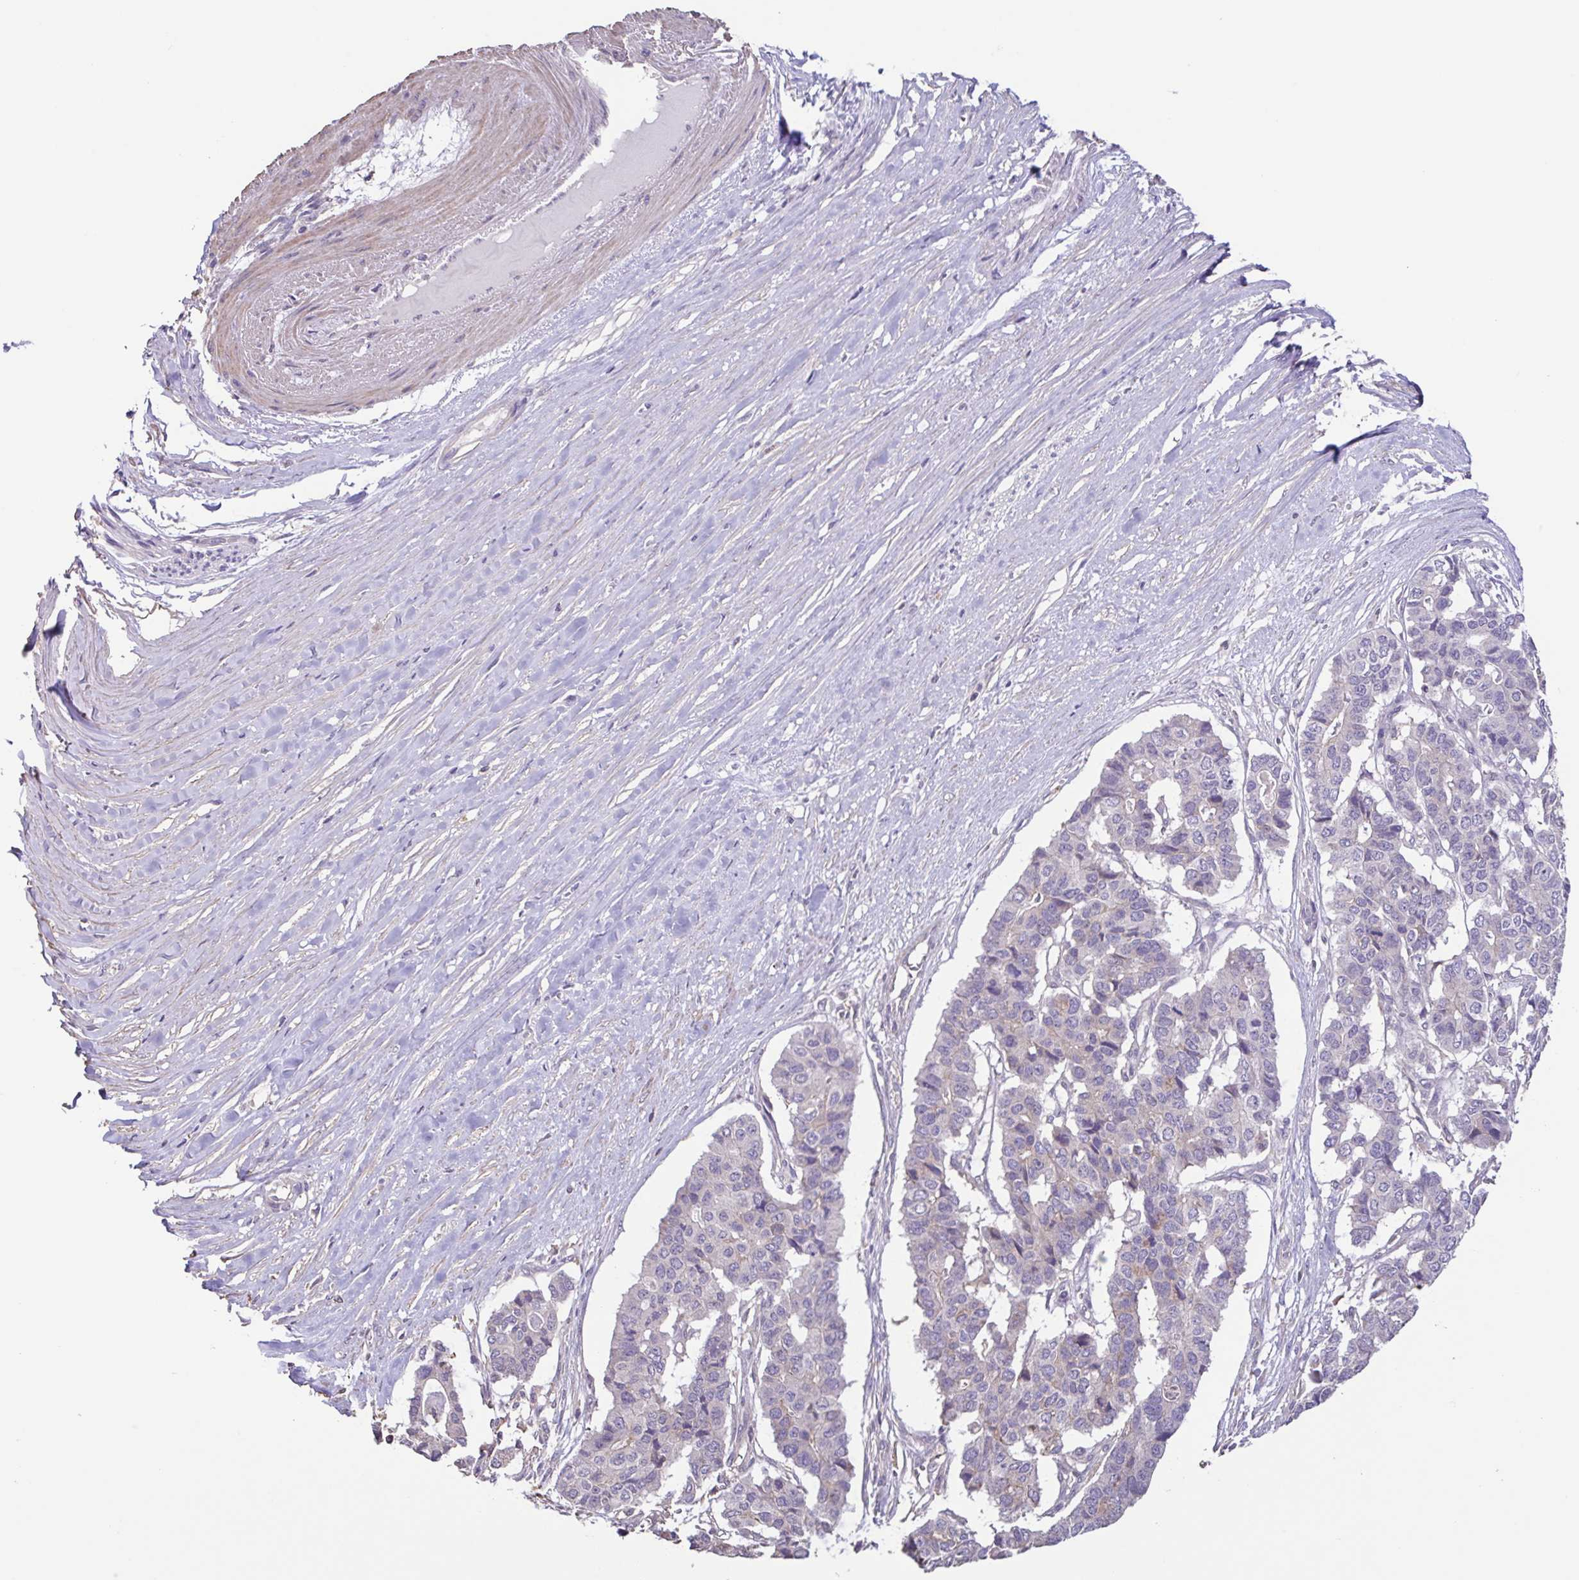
{"staining": {"intensity": "negative", "quantity": "none", "location": "none"}, "tissue": "pancreatic cancer", "cell_type": "Tumor cells", "image_type": "cancer", "snomed": [{"axis": "morphology", "description": "Adenocarcinoma, NOS"}, {"axis": "topography", "description": "Pancreas"}], "caption": "Immunohistochemistry (IHC) image of pancreatic adenocarcinoma stained for a protein (brown), which shows no expression in tumor cells.", "gene": "ACTRT2", "patient": {"sex": "male", "age": 50}}